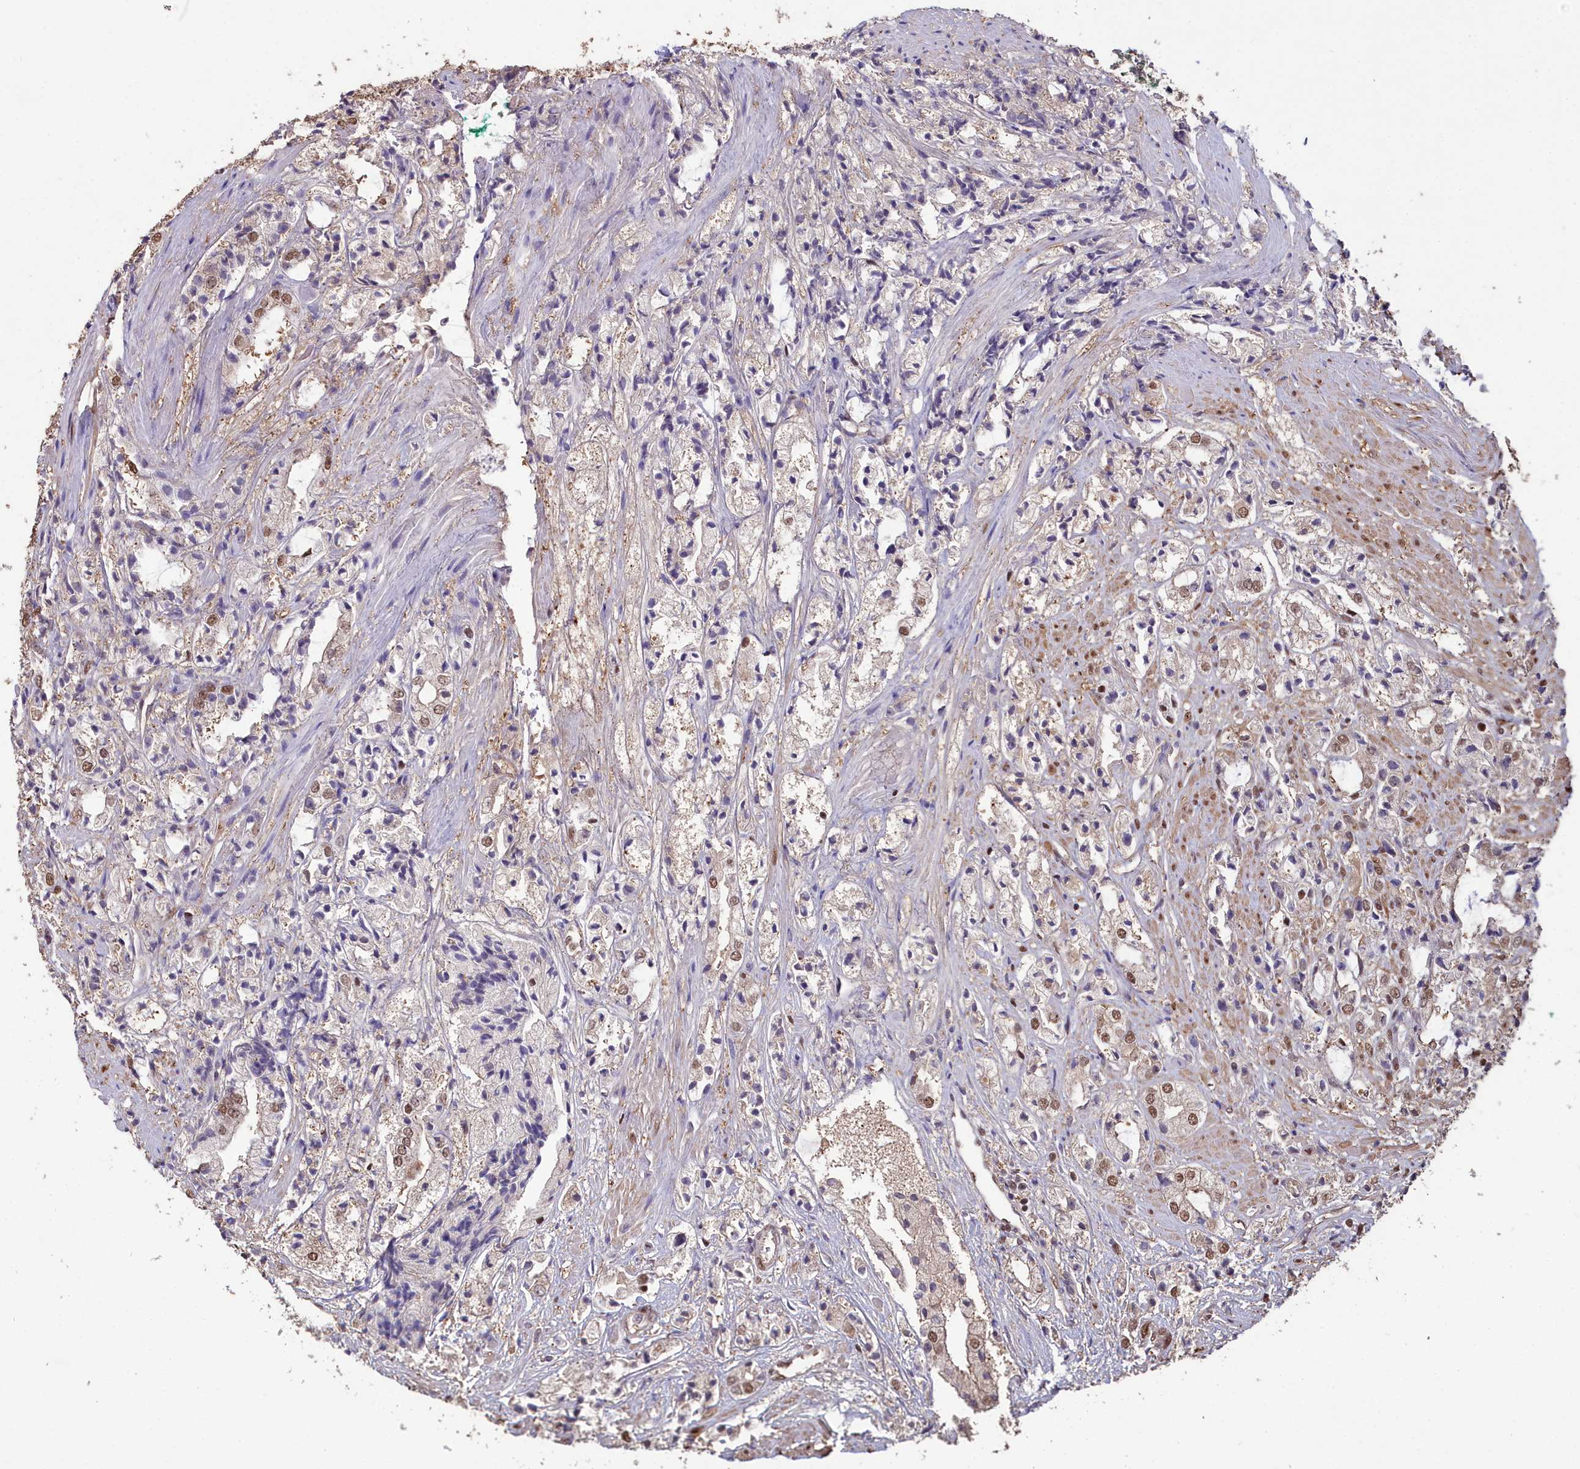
{"staining": {"intensity": "moderate", "quantity": ">75%", "location": "nuclear"}, "tissue": "prostate cancer", "cell_type": "Tumor cells", "image_type": "cancer", "snomed": [{"axis": "morphology", "description": "Adenocarcinoma, High grade"}, {"axis": "topography", "description": "Prostate"}], "caption": "High-grade adenocarcinoma (prostate) stained with immunohistochemistry (IHC) reveals moderate nuclear staining in about >75% of tumor cells. The staining was performed using DAB (3,3'-diaminobenzidine), with brown indicating positive protein expression. Nuclei are stained blue with hematoxylin.", "gene": "GAPDH", "patient": {"sex": "male", "age": 50}}